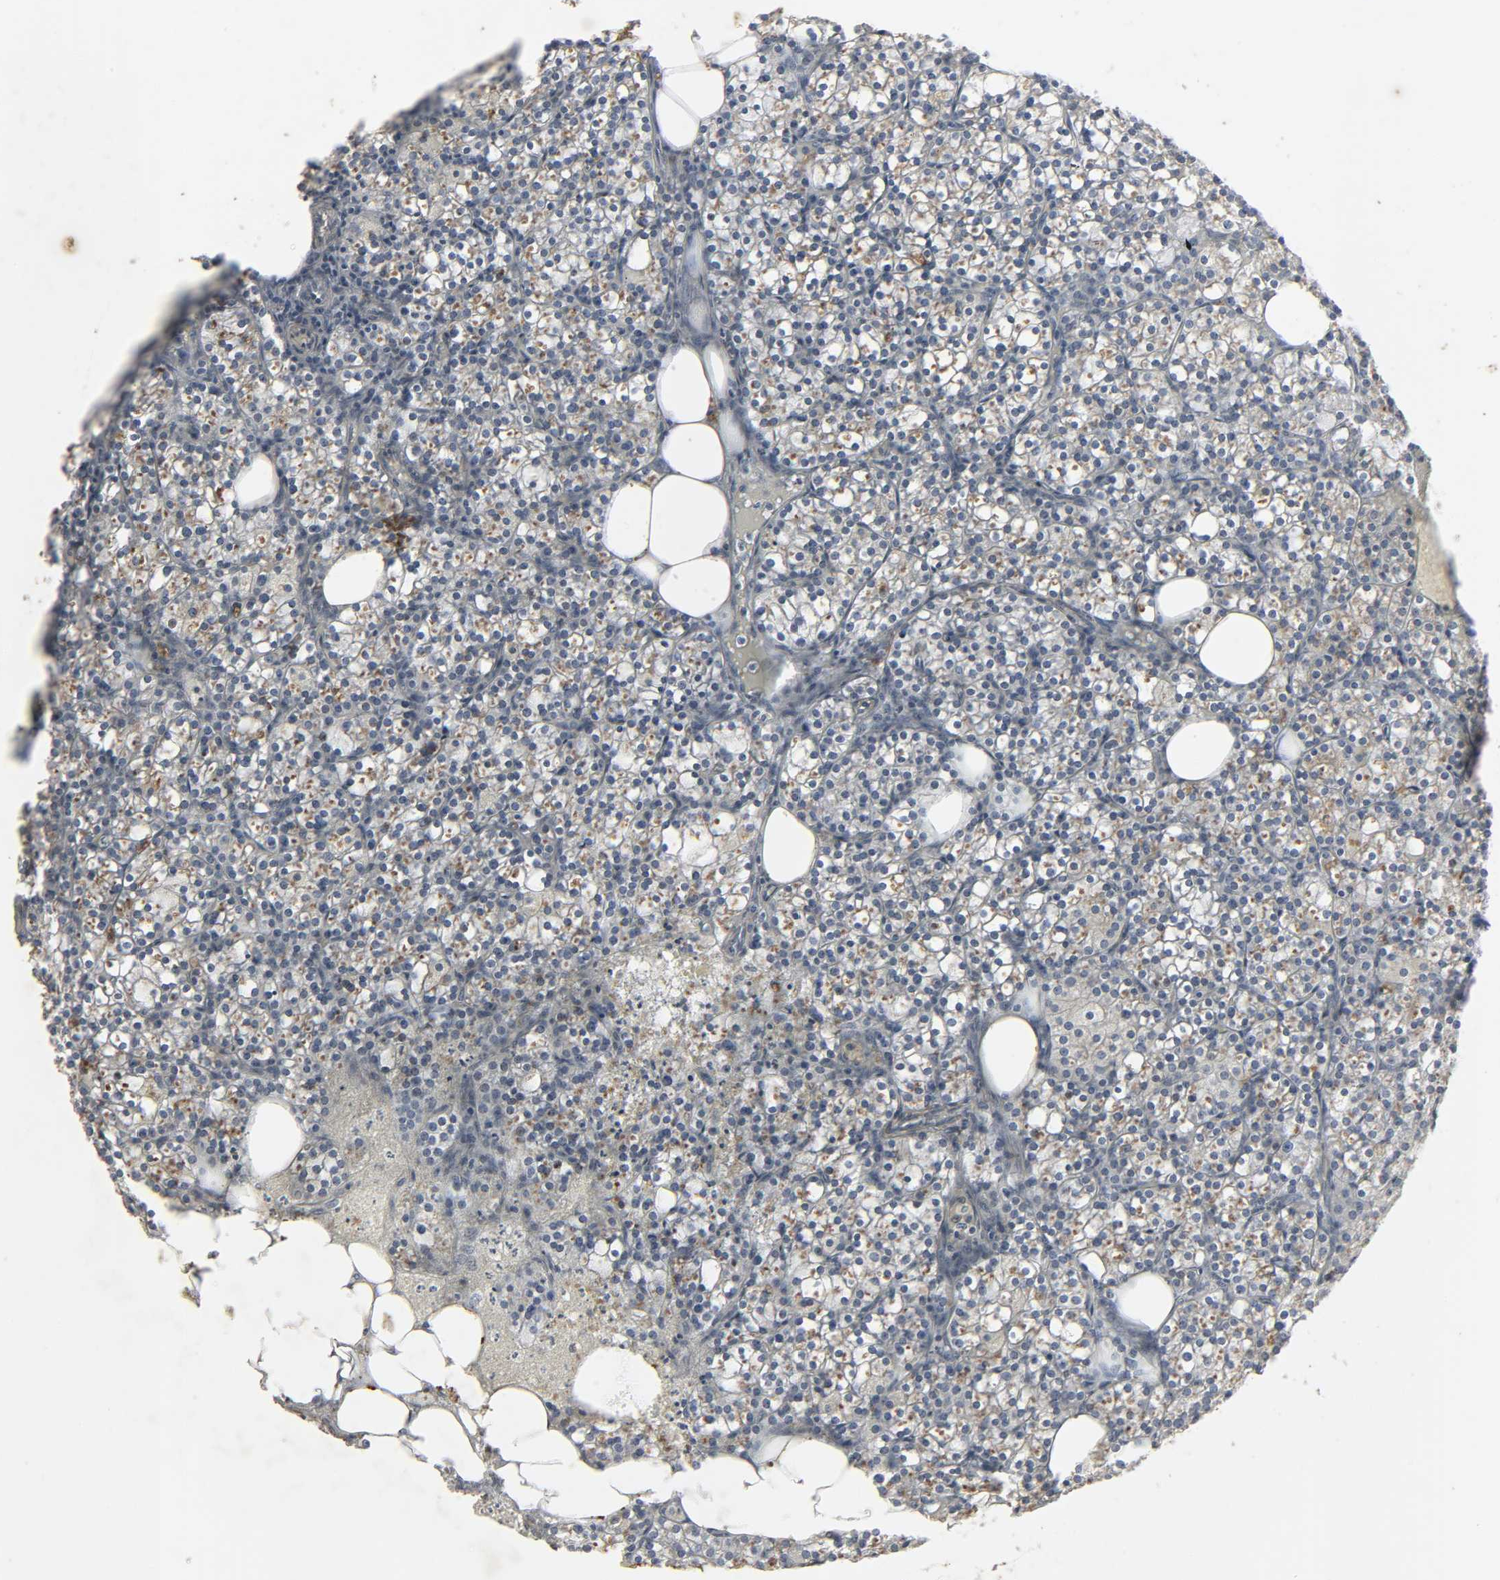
{"staining": {"intensity": "weak", "quantity": "25%-75%", "location": "cytoplasmic/membranous"}, "tissue": "parathyroid gland", "cell_type": "Glandular cells", "image_type": "normal", "snomed": [{"axis": "morphology", "description": "Normal tissue, NOS"}, {"axis": "topography", "description": "Parathyroid gland"}], "caption": "This image exhibits unremarkable parathyroid gland stained with IHC to label a protein in brown. The cytoplasmic/membranous of glandular cells show weak positivity for the protein. Nuclei are counter-stained blue.", "gene": "FBLN5", "patient": {"sex": "female", "age": 63}}